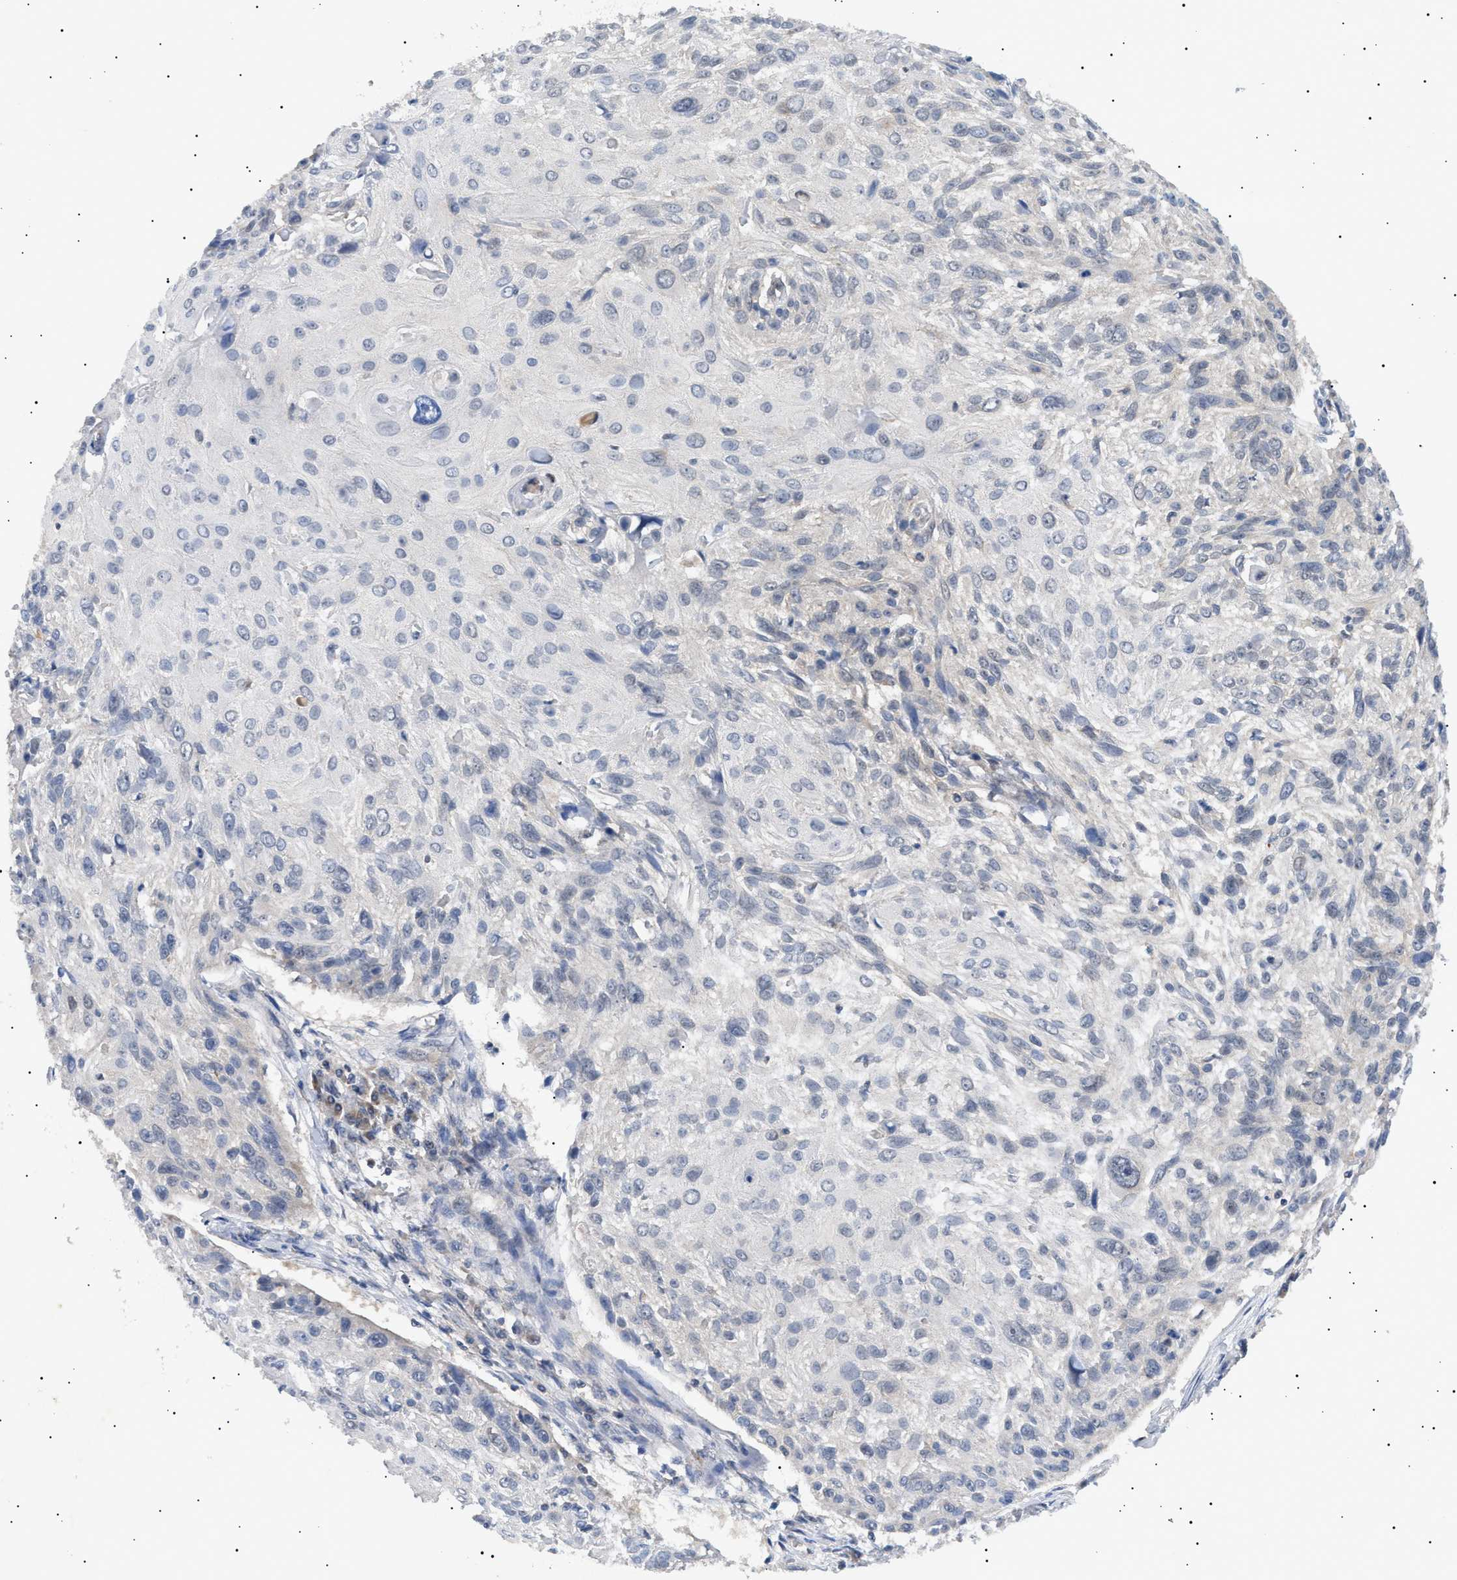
{"staining": {"intensity": "negative", "quantity": "none", "location": "none"}, "tissue": "cervical cancer", "cell_type": "Tumor cells", "image_type": "cancer", "snomed": [{"axis": "morphology", "description": "Squamous cell carcinoma, NOS"}, {"axis": "topography", "description": "Cervix"}], "caption": "Micrograph shows no significant protein expression in tumor cells of squamous cell carcinoma (cervical). The staining is performed using DAB brown chromogen with nuclei counter-stained in using hematoxylin.", "gene": "SIRT5", "patient": {"sex": "female", "age": 51}}